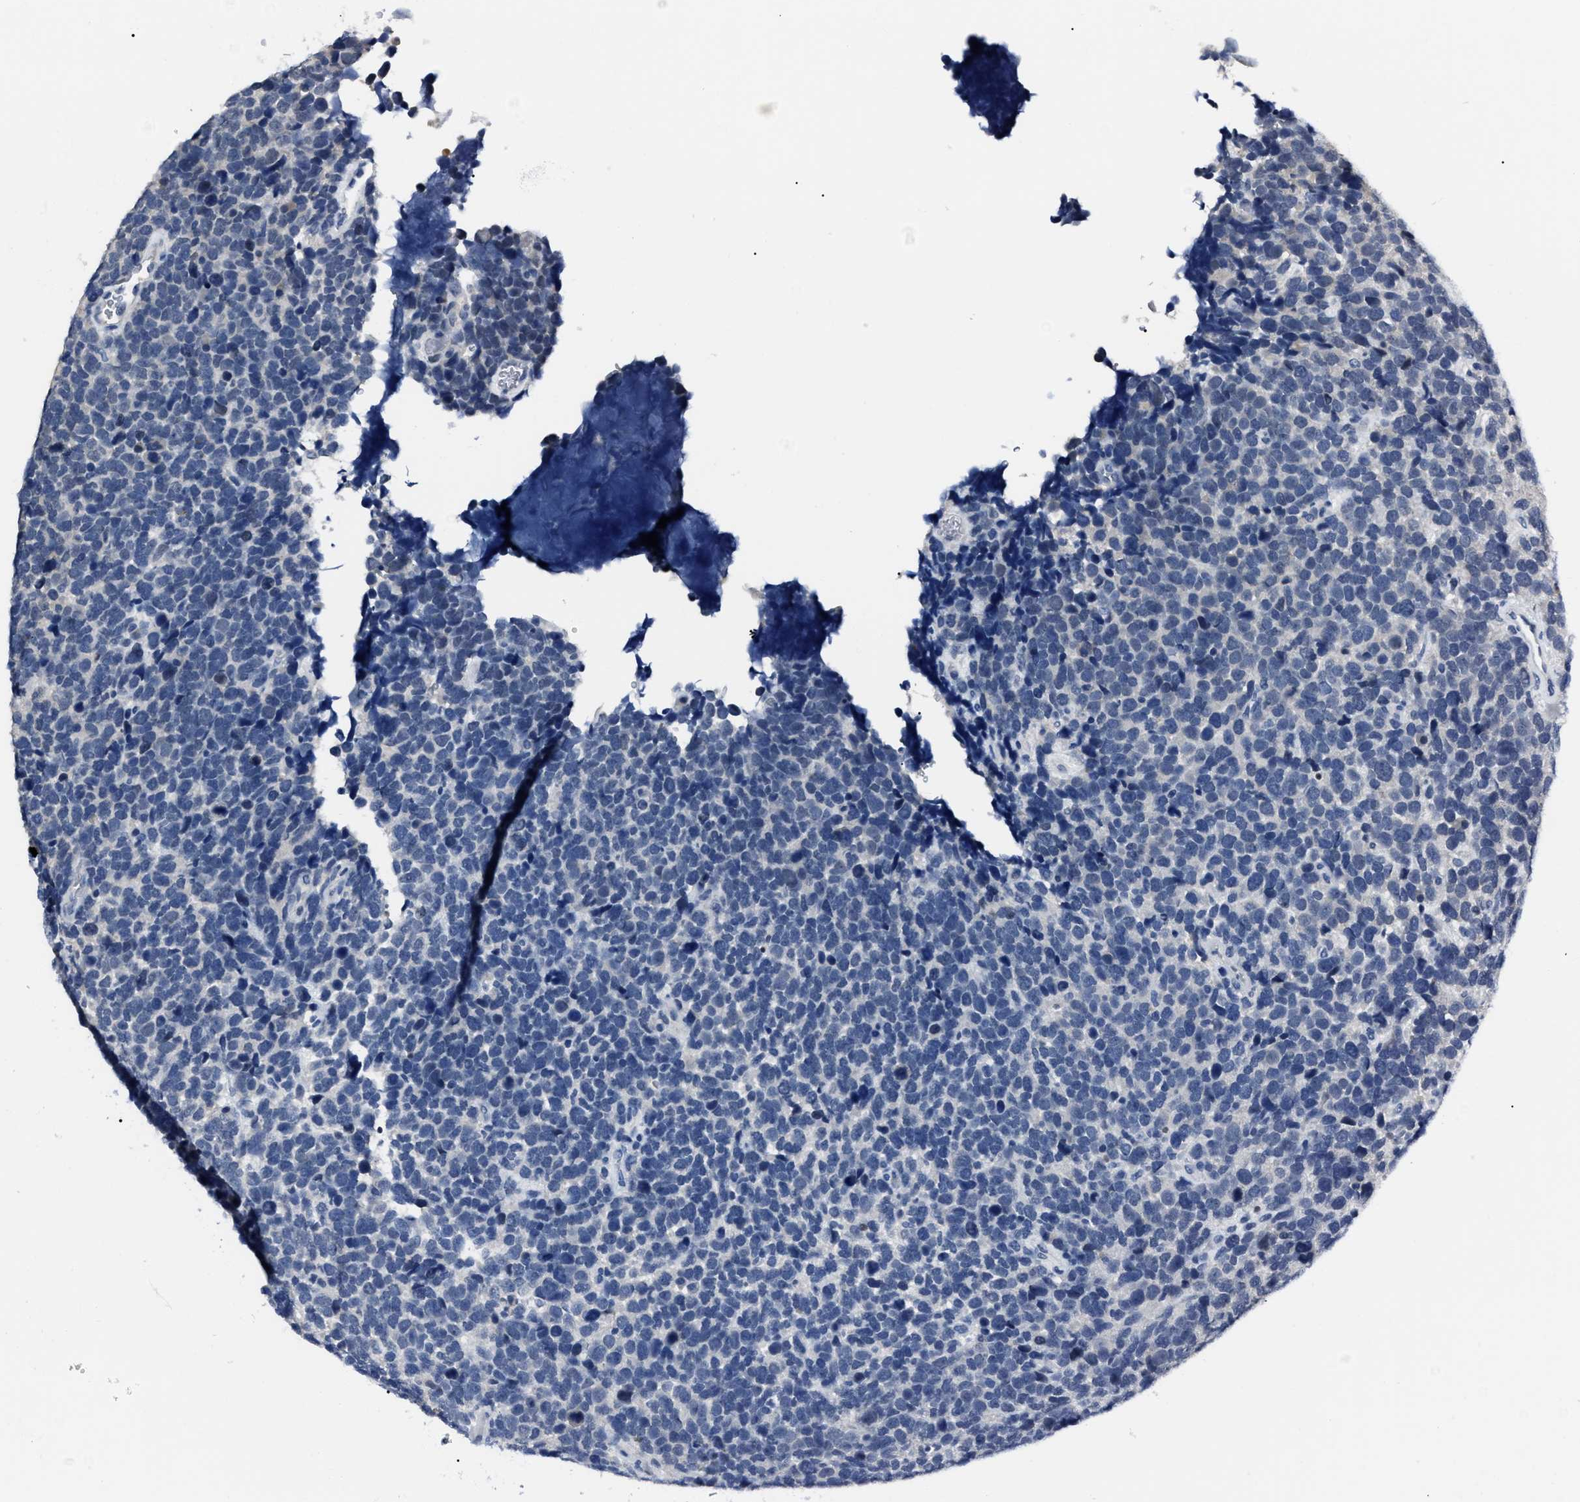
{"staining": {"intensity": "negative", "quantity": "none", "location": "none"}, "tissue": "urothelial cancer", "cell_type": "Tumor cells", "image_type": "cancer", "snomed": [{"axis": "morphology", "description": "Urothelial carcinoma, High grade"}, {"axis": "topography", "description": "Urinary bladder"}], "caption": "Urothelial carcinoma (high-grade) stained for a protein using immunohistochemistry (IHC) reveals no staining tumor cells.", "gene": "LRWD1", "patient": {"sex": "female", "age": 82}}